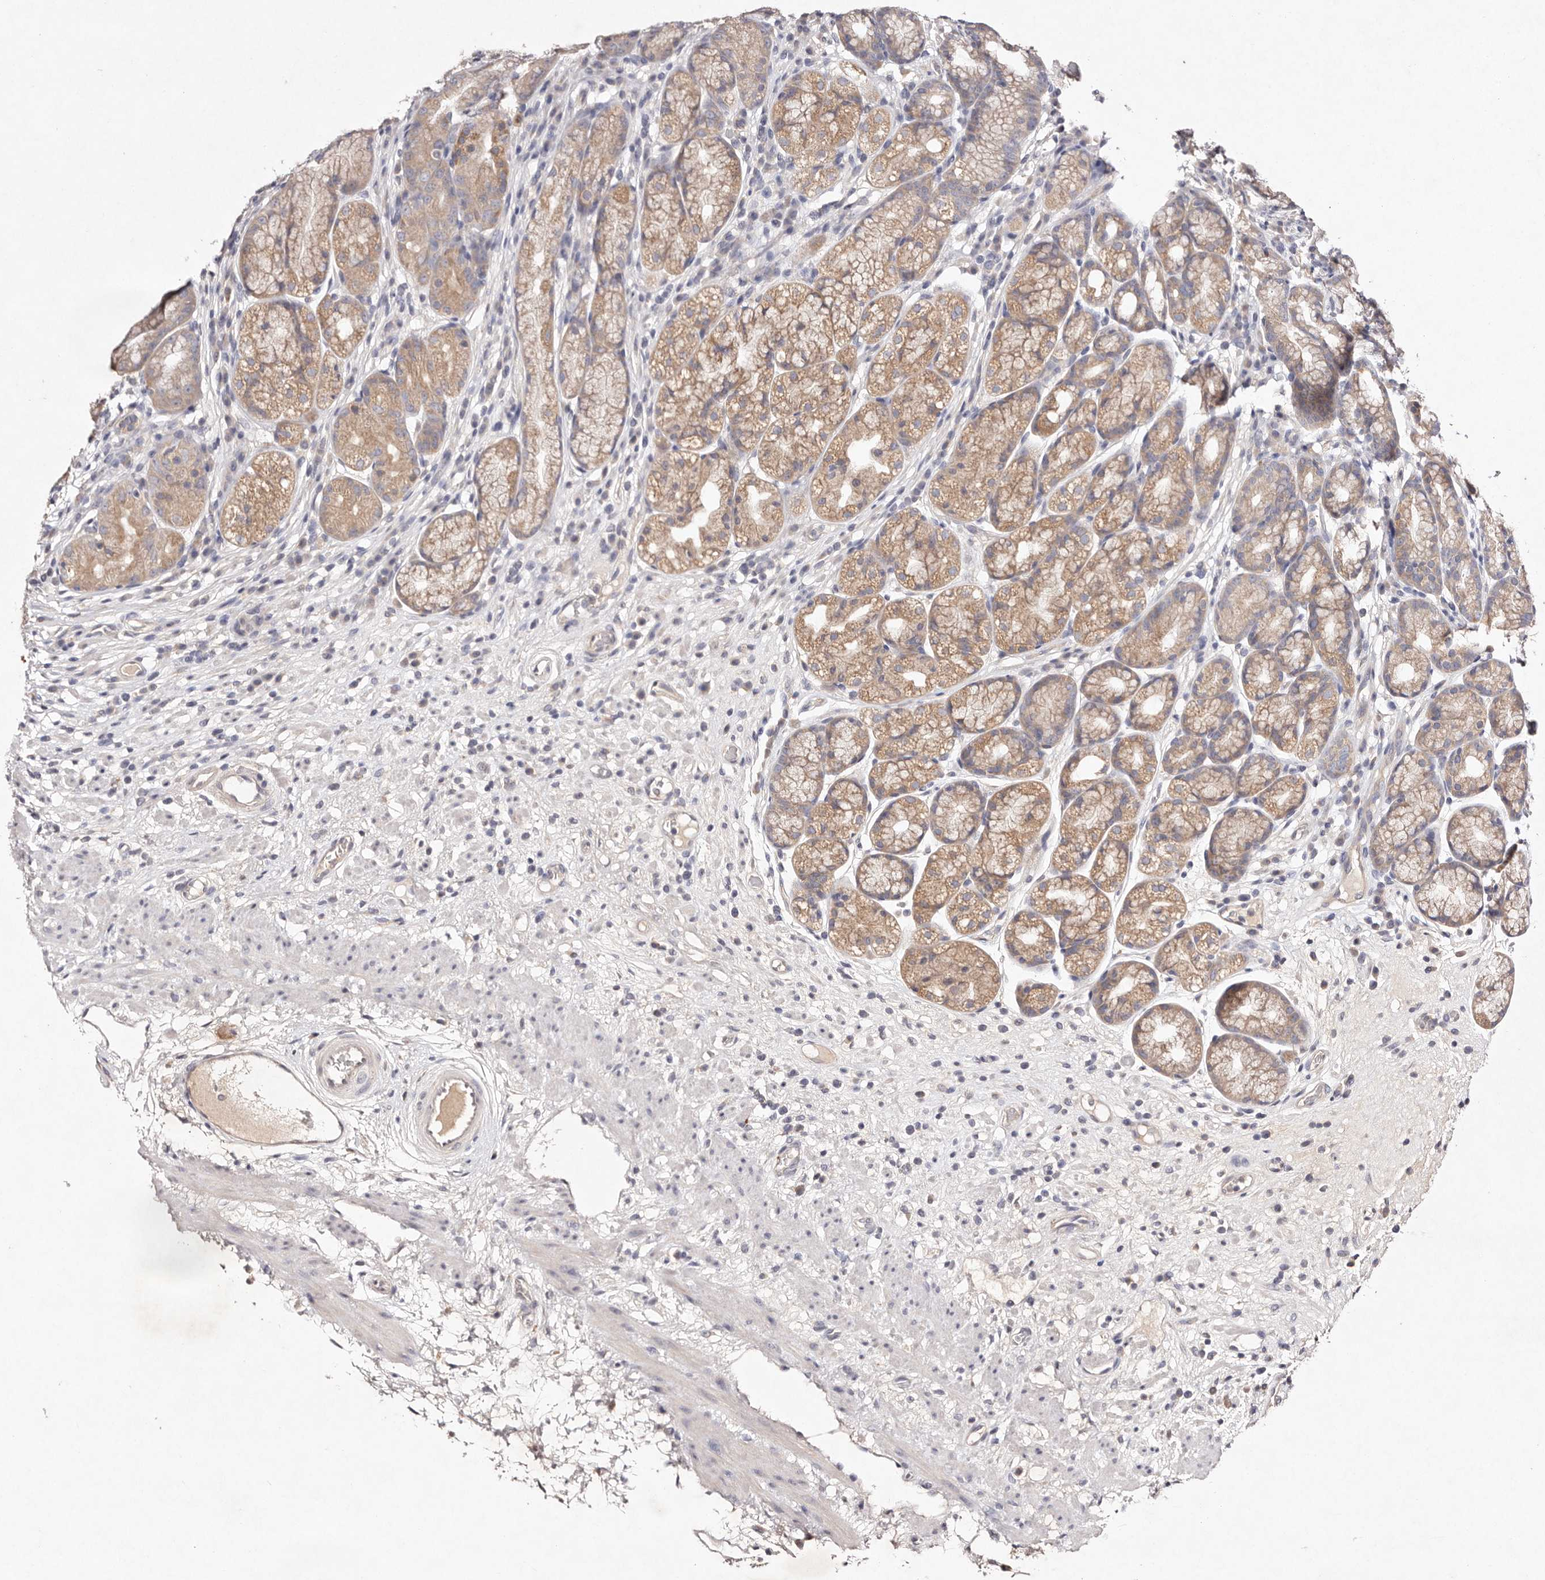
{"staining": {"intensity": "moderate", "quantity": ">75%", "location": "cytoplasmic/membranous"}, "tissue": "stomach", "cell_type": "Glandular cells", "image_type": "normal", "snomed": [{"axis": "morphology", "description": "Normal tissue, NOS"}, {"axis": "topography", "description": "Stomach"}], "caption": "Benign stomach was stained to show a protein in brown. There is medium levels of moderate cytoplasmic/membranous expression in about >75% of glandular cells.", "gene": "TSC2", "patient": {"sex": "male", "age": 57}}